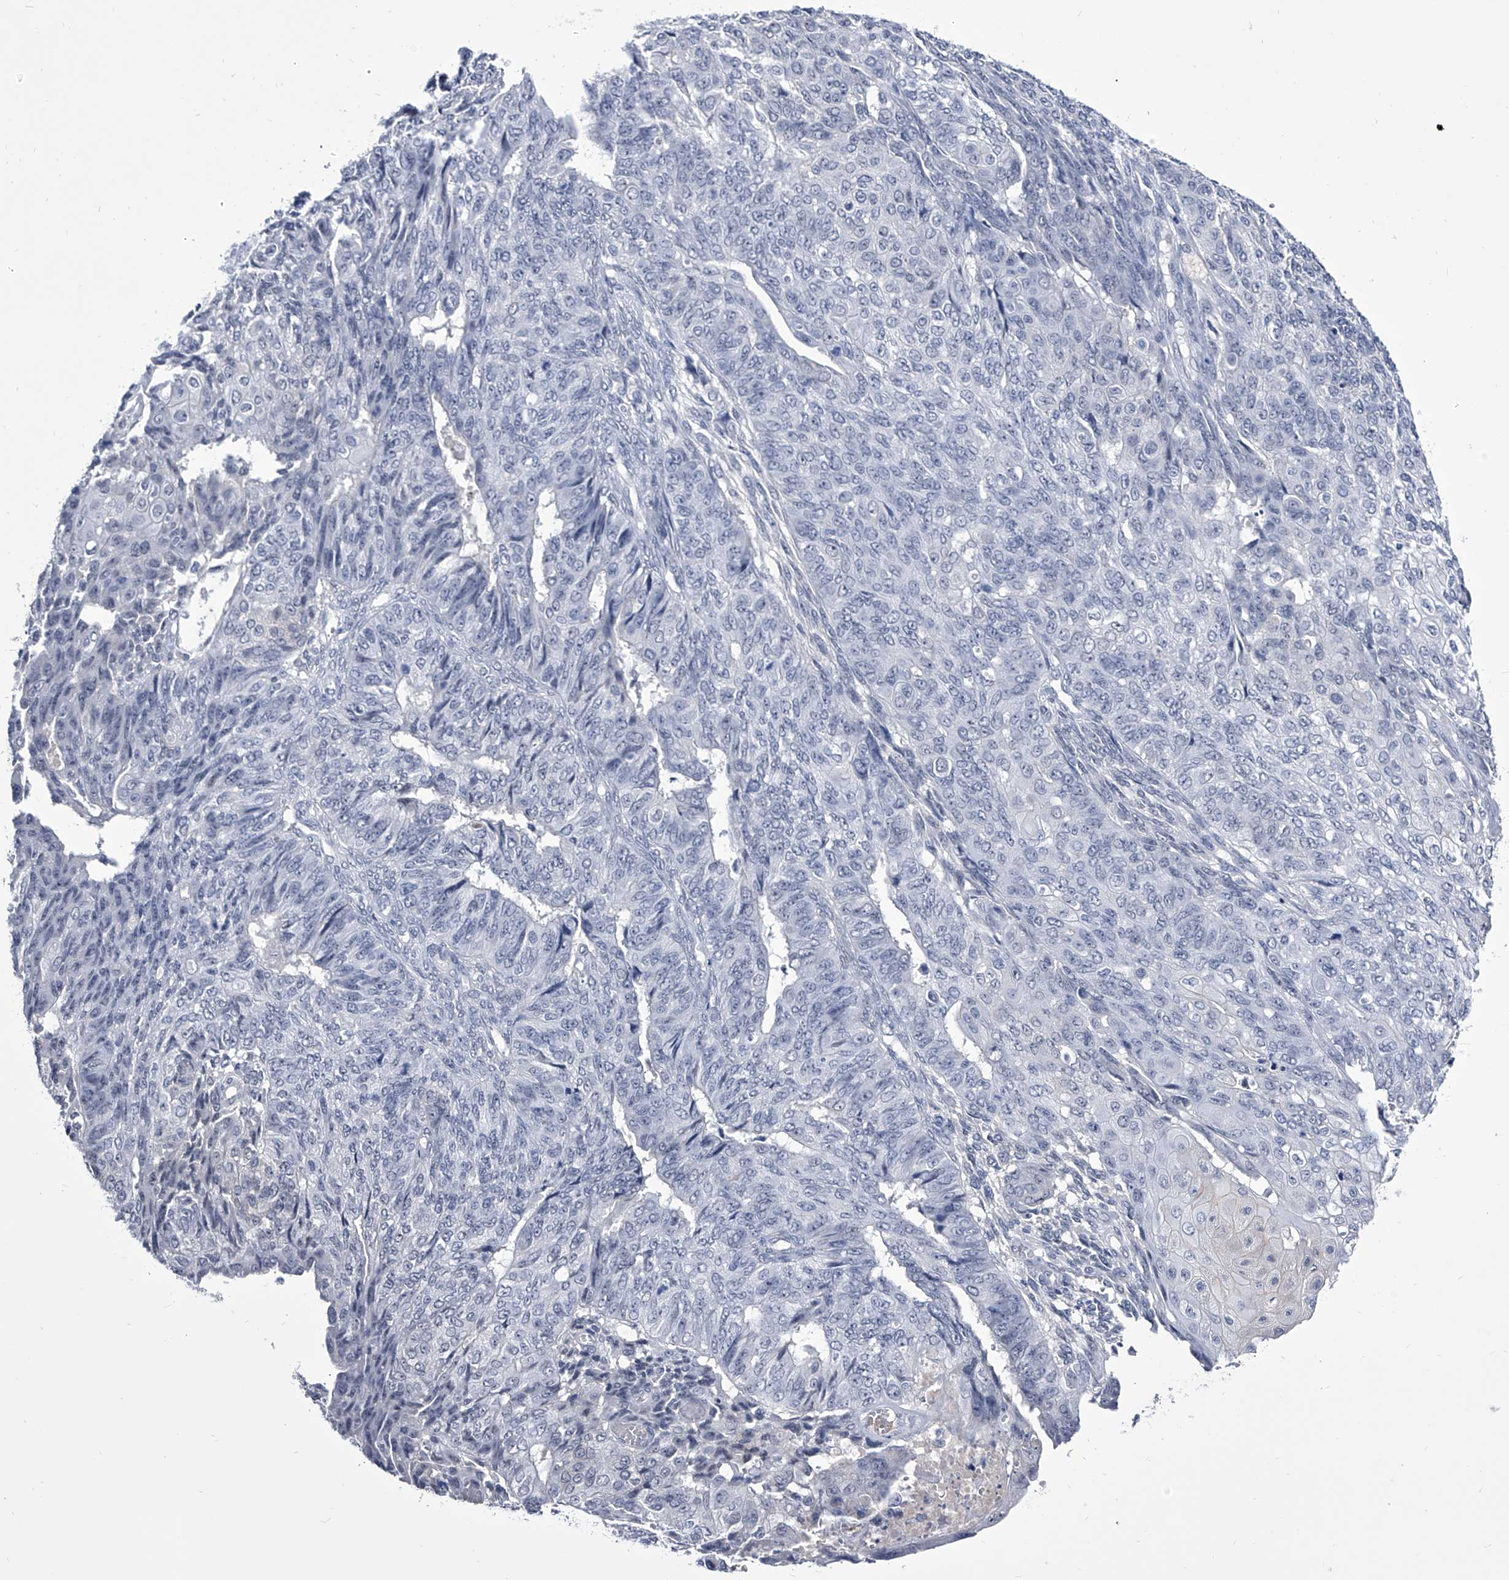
{"staining": {"intensity": "negative", "quantity": "none", "location": "none"}, "tissue": "endometrial cancer", "cell_type": "Tumor cells", "image_type": "cancer", "snomed": [{"axis": "morphology", "description": "Adenocarcinoma, NOS"}, {"axis": "topography", "description": "Endometrium"}], "caption": "The histopathology image demonstrates no staining of tumor cells in endometrial cancer. (DAB IHC, high magnification).", "gene": "CRISP2", "patient": {"sex": "female", "age": 32}}